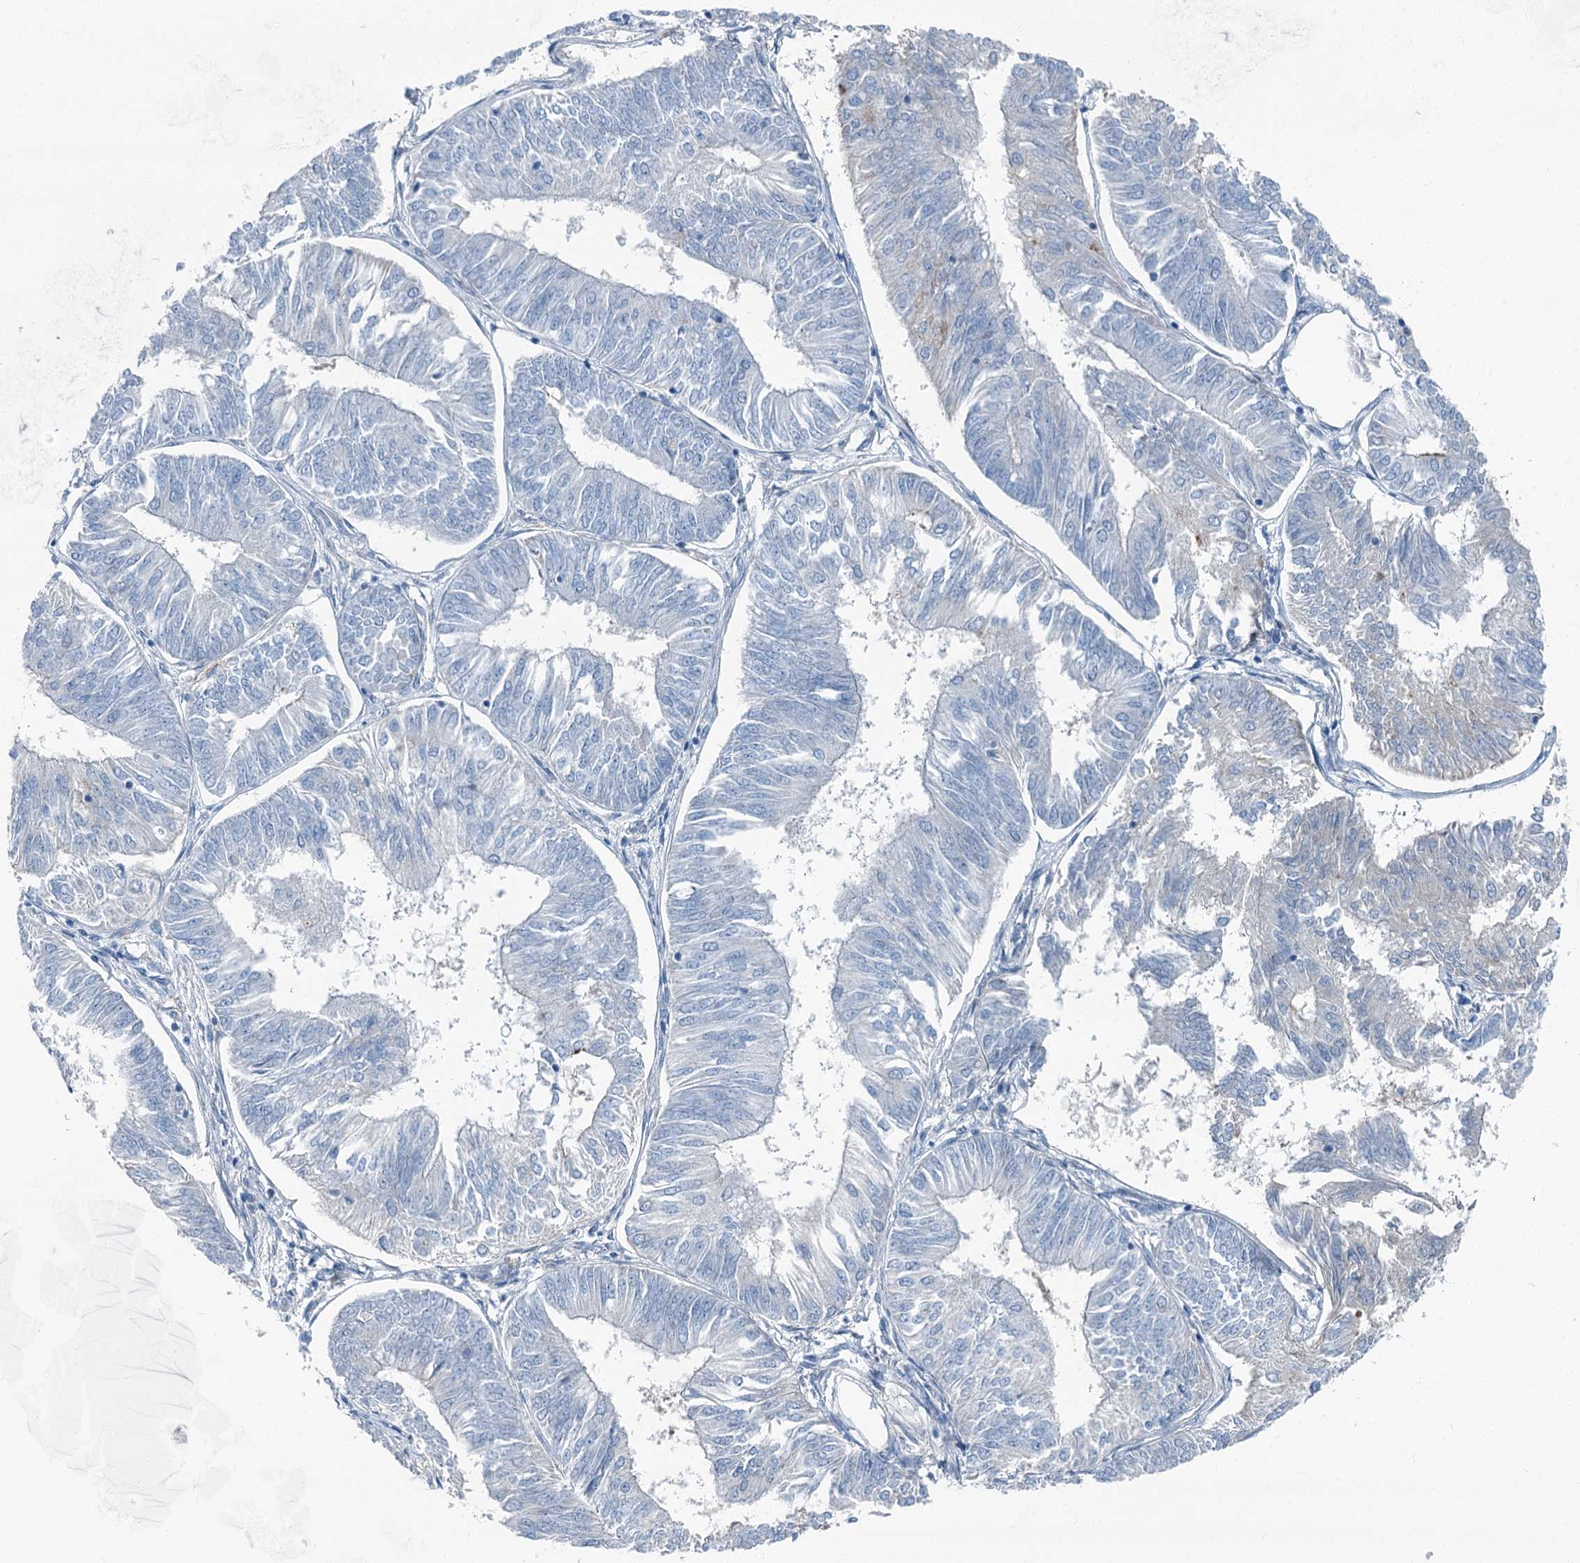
{"staining": {"intensity": "negative", "quantity": "none", "location": "none"}, "tissue": "endometrial cancer", "cell_type": "Tumor cells", "image_type": "cancer", "snomed": [{"axis": "morphology", "description": "Adenocarcinoma, NOS"}, {"axis": "topography", "description": "Endometrium"}], "caption": "This micrograph is of adenocarcinoma (endometrial) stained with immunohistochemistry (IHC) to label a protein in brown with the nuclei are counter-stained blue. There is no expression in tumor cells.", "gene": "AXL", "patient": {"sex": "female", "age": 58}}